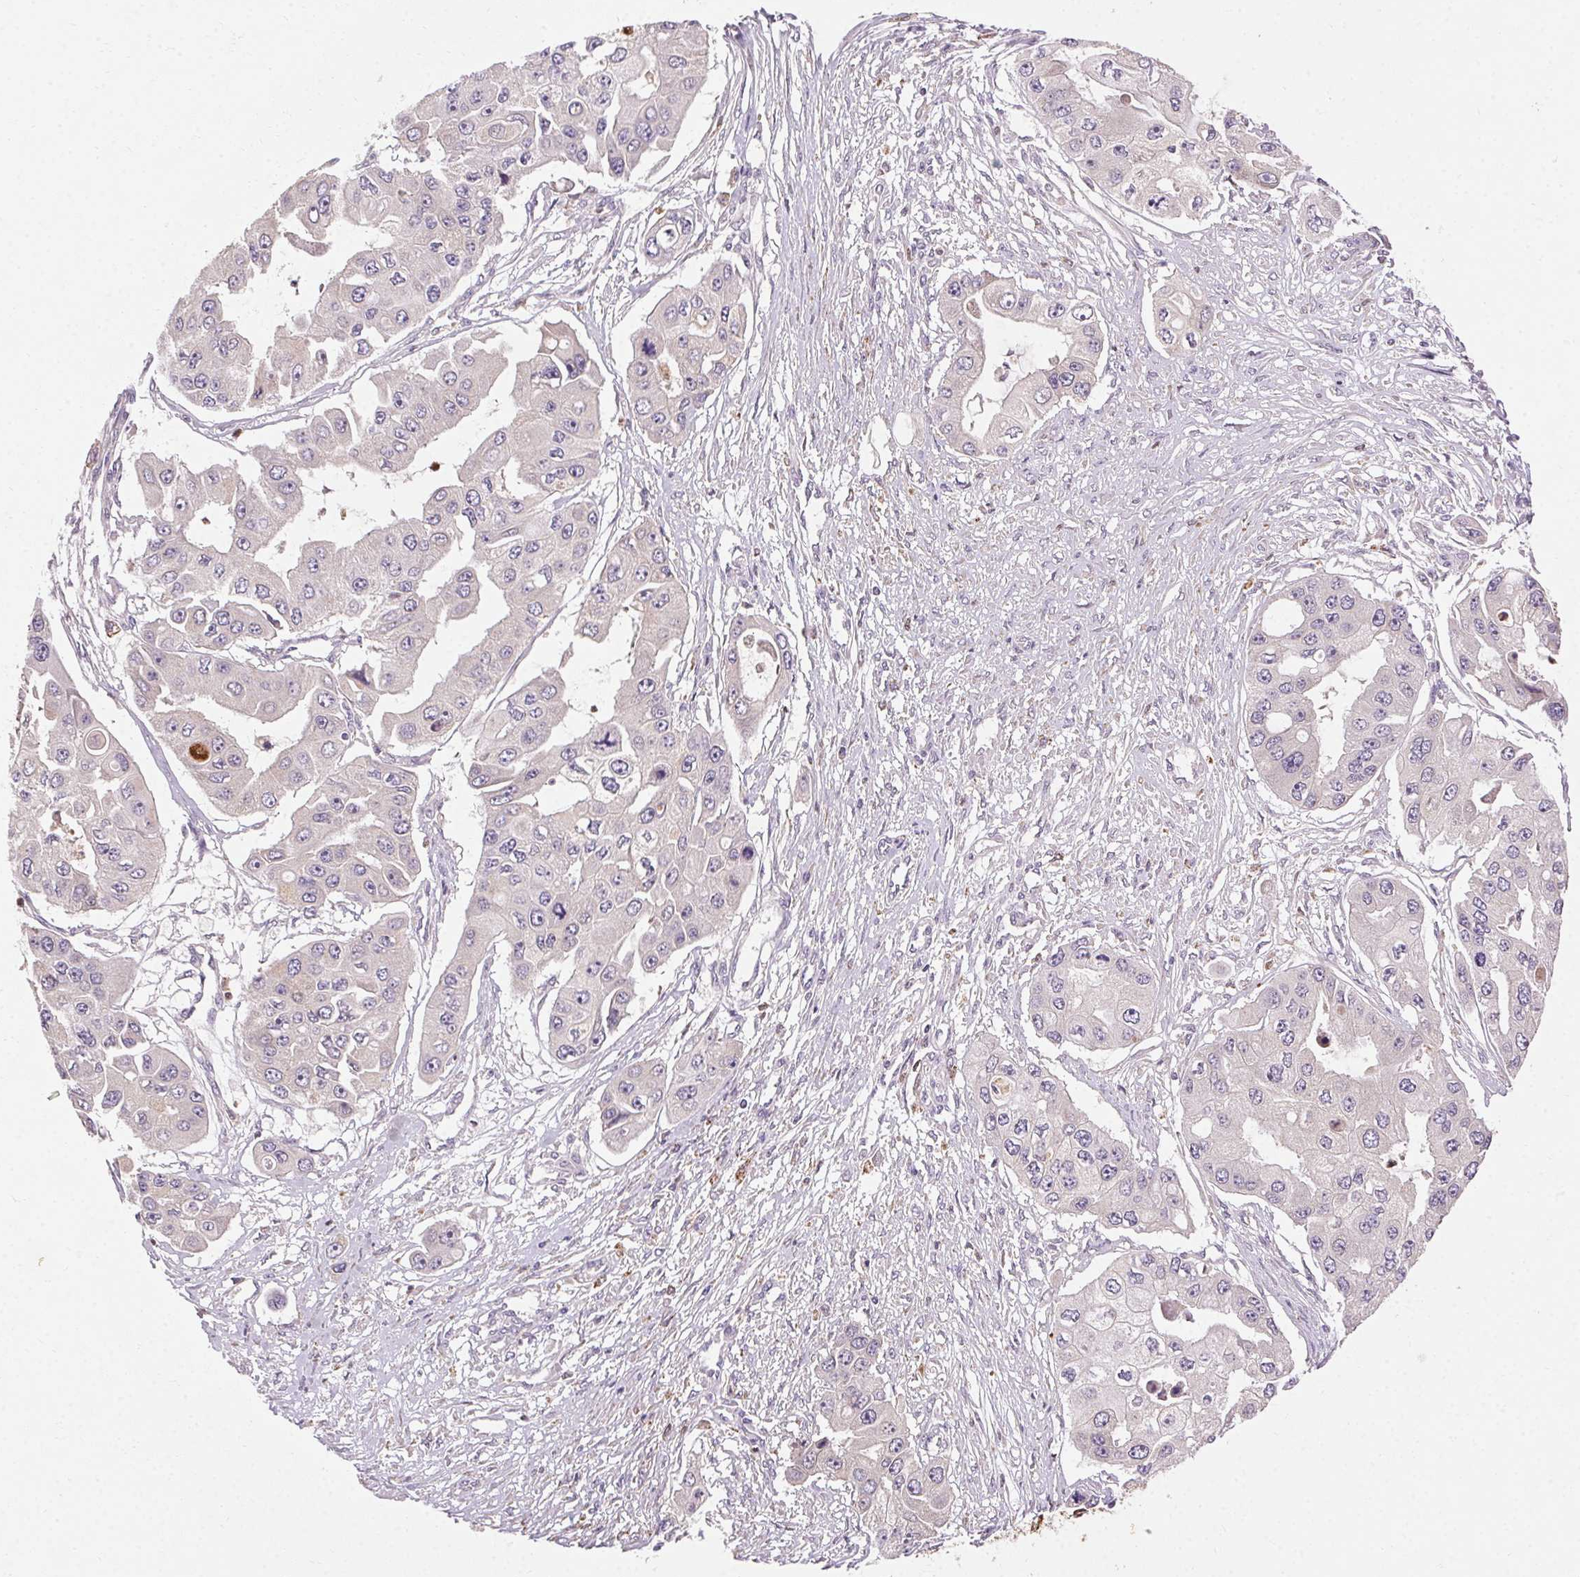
{"staining": {"intensity": "negative", "quantity": "none", "location": "none"}, "tissue": "ovarian cancer", "cell_type": "Tumor cells", "image_type": "cancer", "snomed": [{"axis": "morphology", "description": "Cystadenocarcinoma, serous, NOS"}, {"axis": "topography", "description": "Ovary"}], "caption": "IHC of human ovarian serous cystadenocarcinoma reveals no positivity in tumor cells. (DAB immunohistochemistry (IHC) with hematoxylin counter stain).", "gene": "REP15", "patient": {"sex": "female", "age": 56}}